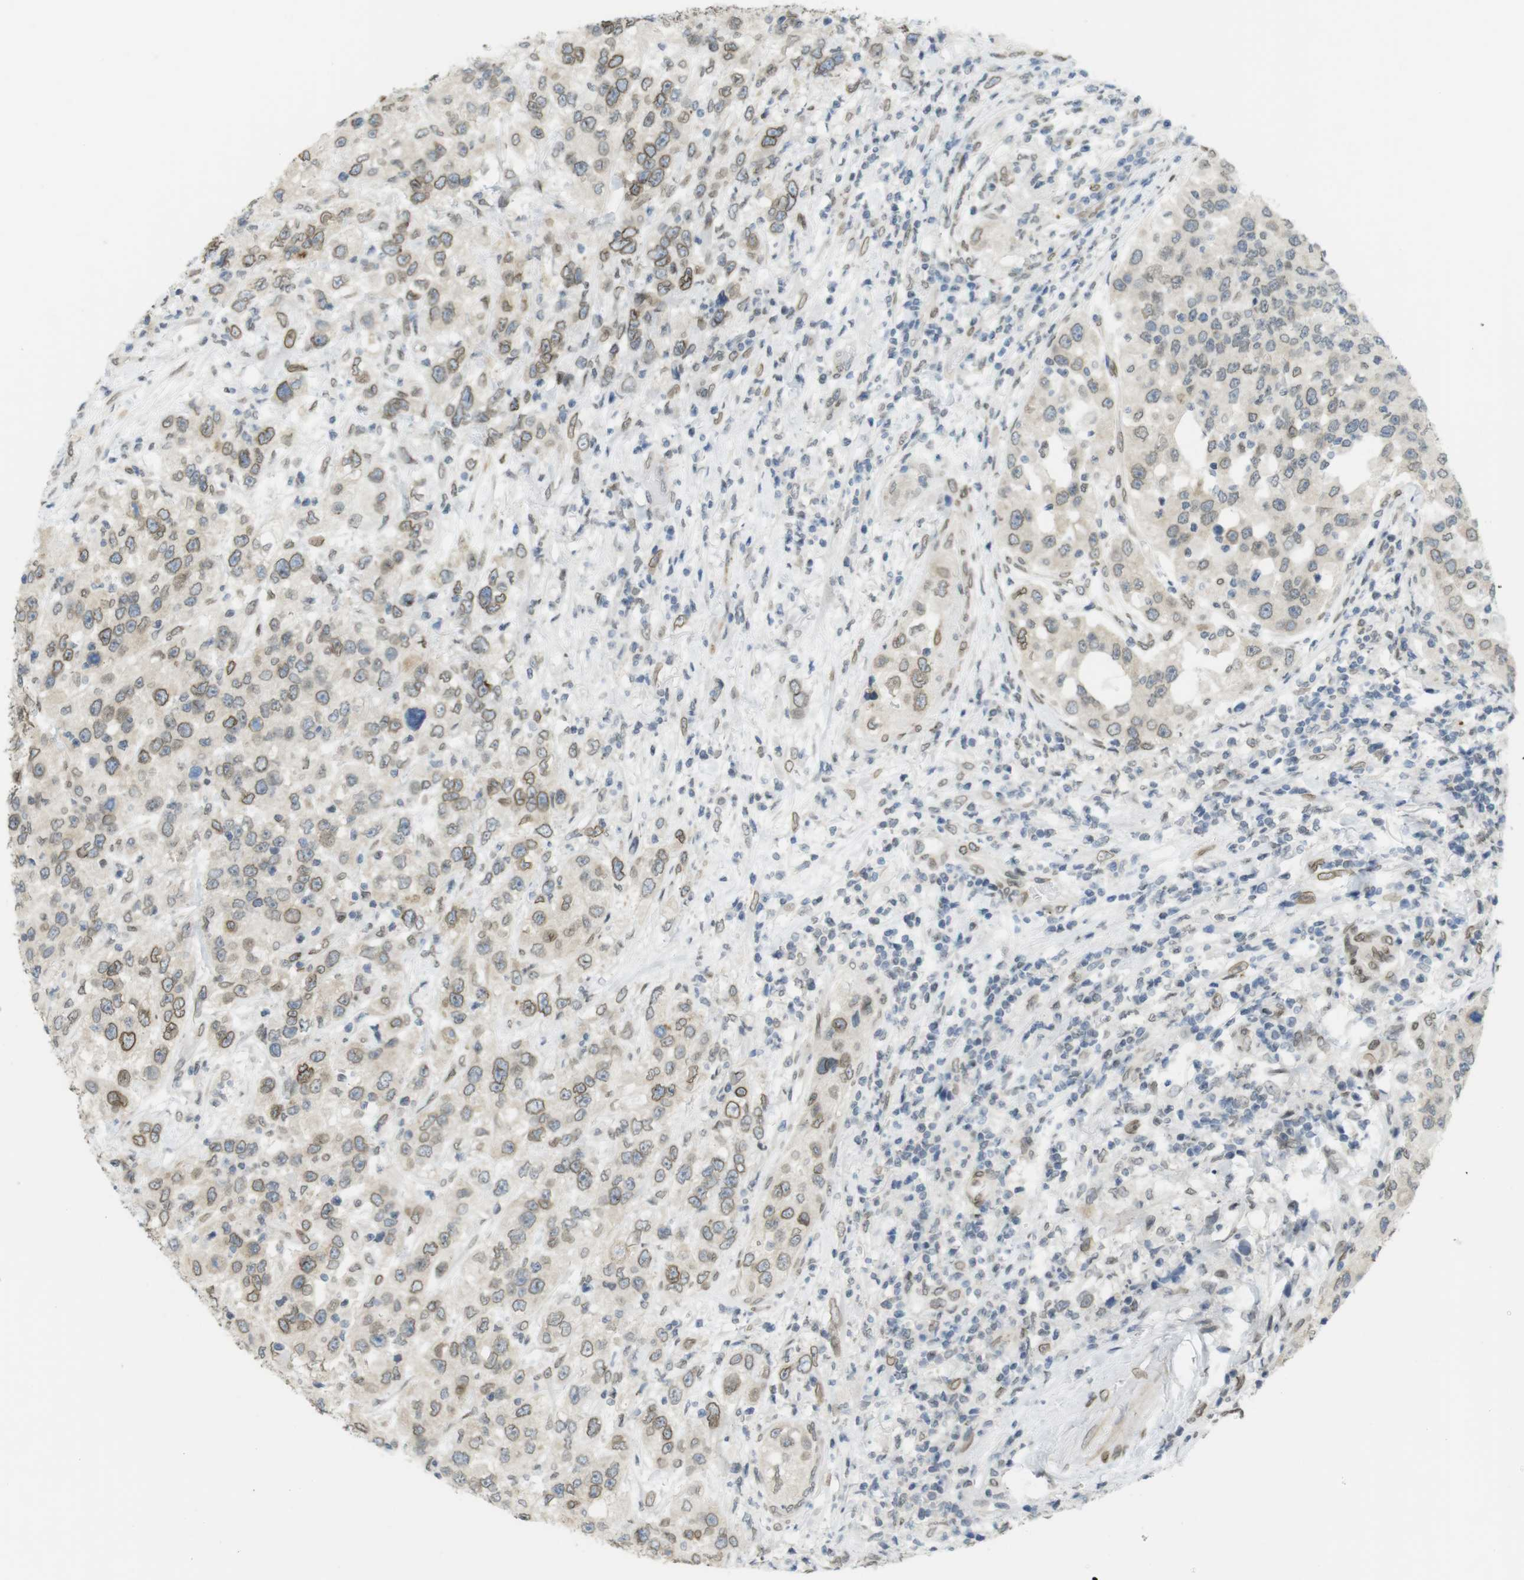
{"staining": {"intensity": "moderate", "quantity": ">75%", "location": "cytoplasmic/membranous,nuclear"}, "tissue": "urothelial cancer", "cell_type": "Tumor cells", "image_type": "cancer", "snomed": [{"axis": "morphology", "description": "Urothelial carcinoma, High grade"}, {"axis": "topography", "description": "Urinary bladder"}], "caption": "Immunohistochemistry (DAB) staining of human urothelial carcinoma (high-grade) reveals moderate cytoplasmic/membranous and nuclear protein positivity in about >75% of tumor cells. The protein is stained brown, and the nuclei are stained in blue (DAB (3,3'-diaminobenzidine) IHC with brightfield microscopy, high magnification).", "gene": "ARL6IP6", "patient": {"sex": "female", "age": 80}}